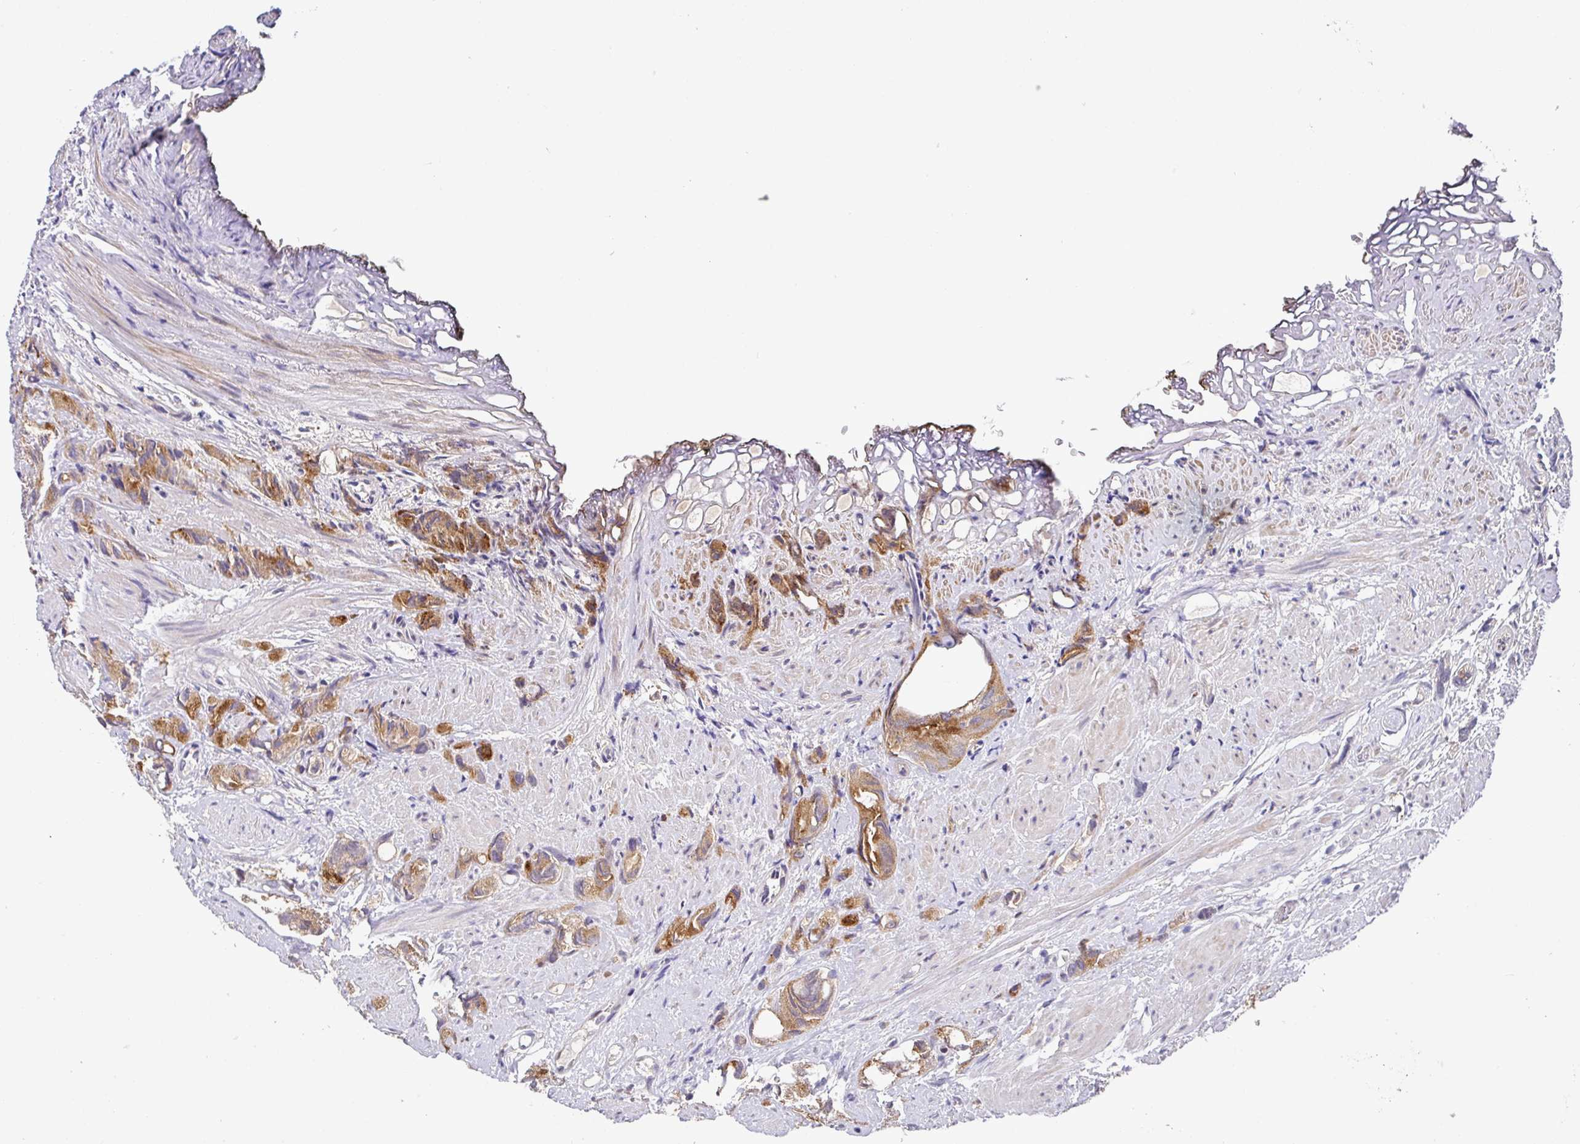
{"staining": {"intensity": "moderate", "quantity": ">75%", "location": "cytoplasmic/membranous"}, "tissue": "prostate cancer", "cell_type": "Tumor cells", "image_type": "cancer", "snomed": [{"axis": "morphology", "description": "Adenocarcinoma, High grade"}, {"axis": "topography", "description": "Prostate"}], "caption": "The immunohistochemical stain shows moderate cytoplasmic/membranous expression in tumor cells of adenocarcinoma (high-grade) (prostate) tissue.", "gene": "EIF4B", "patient": {"sex": "male", "age": 82}}